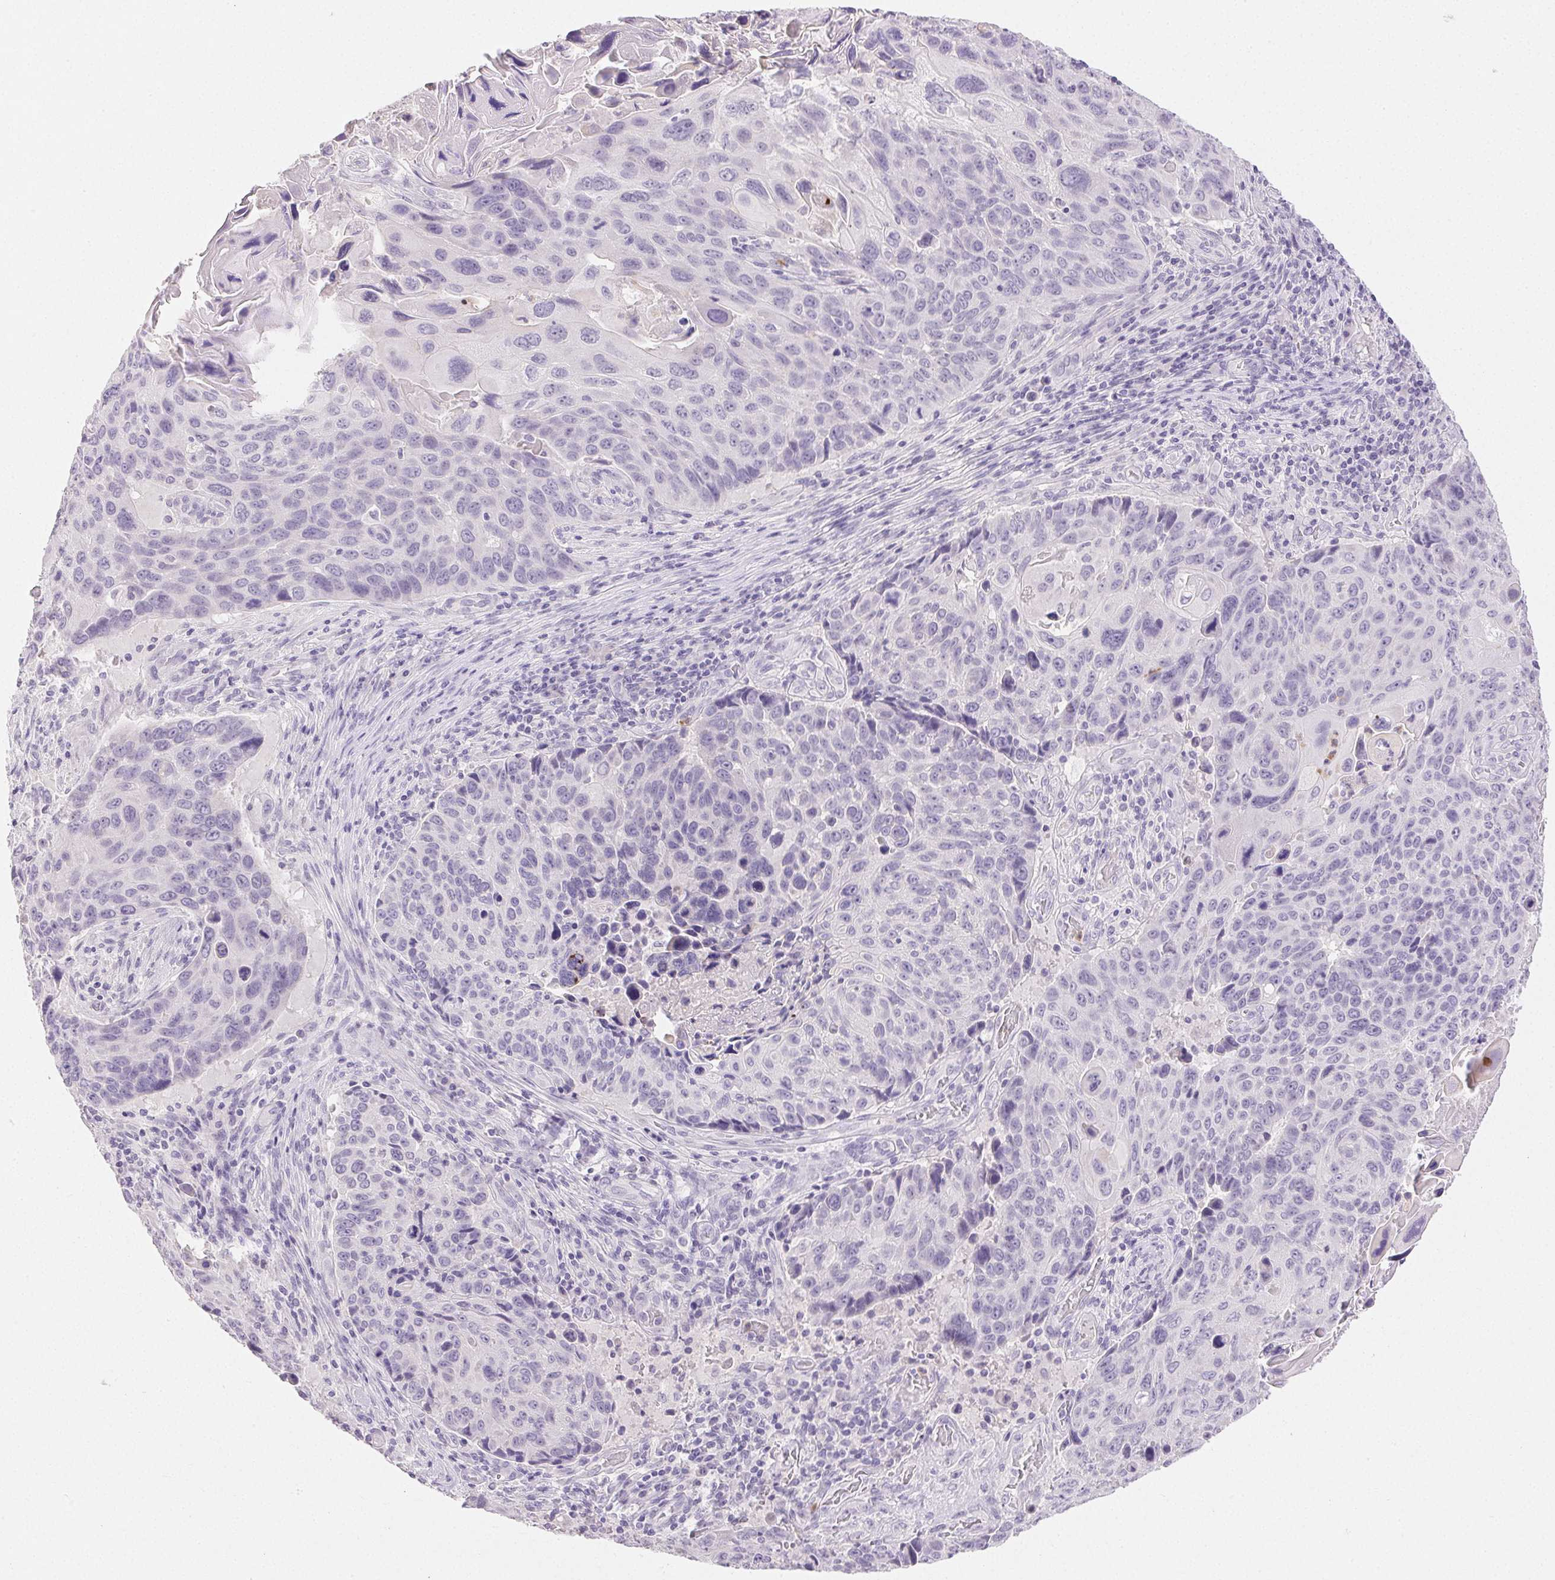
{"staining": {"intensity": "negative", "quantity": "none", "location": "none"}, "tissue": "lung cancer", "cell_type": "Tumor cells", "image_type": "cancer", "snomed": [{"axis": "morphology", "description": "Squamous cell carcinoma, NOS"}, {"axis": "topography", "description": "Lung"}], "caption": "IHC histopathology image of human squamous cell carcinoma (lung) stained for a protein (brown), which demonstrates no positivity in tumor cells.", "gene": "EMX2", "patient": {"sex": "male", "age": 68}}